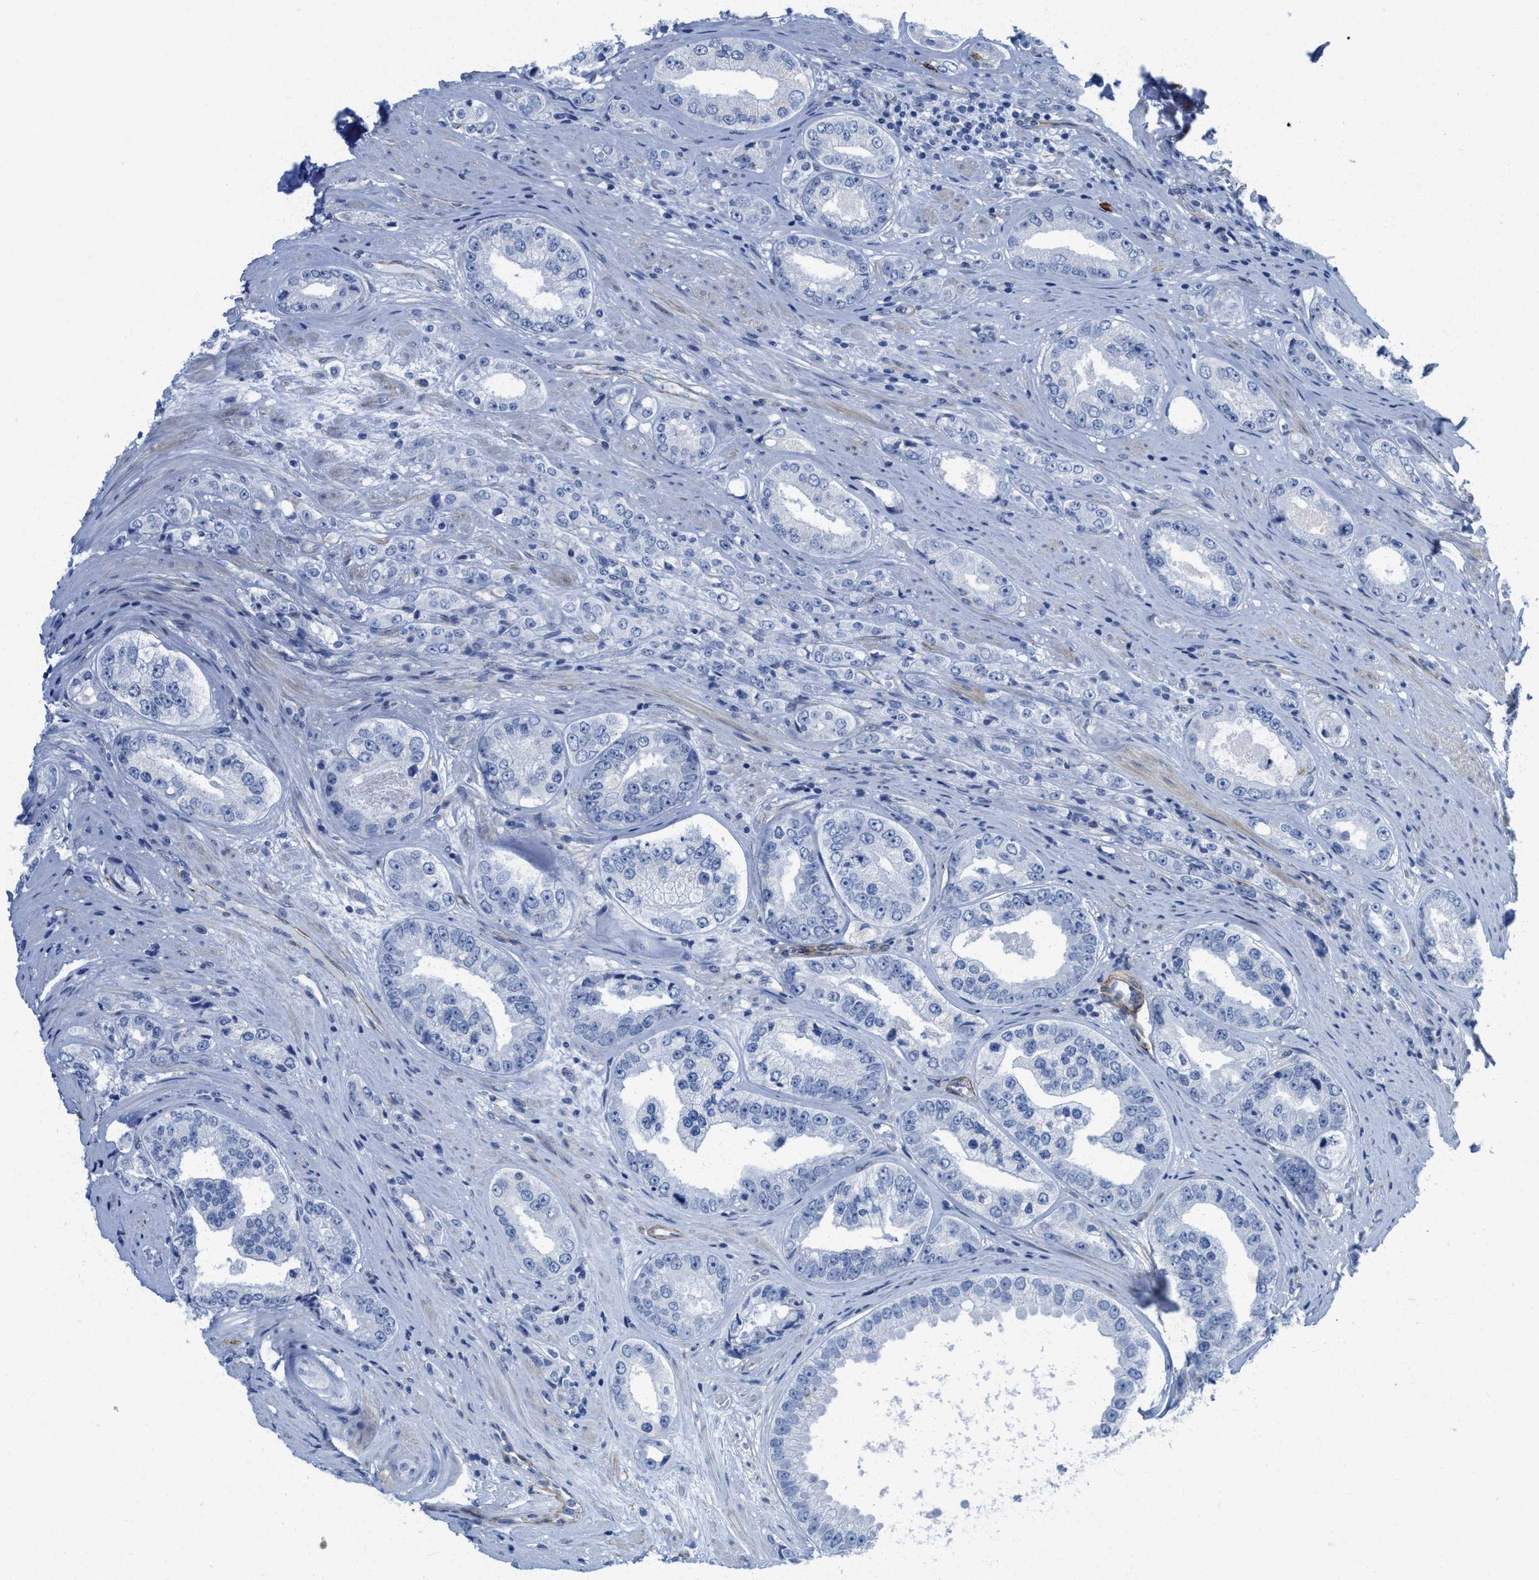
{"staining": {"intensity": "negative", "quantity": "none", "location": "none"}, "tissue": "prostate cancer", "cell_type": "Tumor cells", "image_type": "cancer", "snomed": [{"axis": "morphology", "description": "Adenocarcinoma, High grade"}, {"axis": "topography", "description": "Prostate"}], "caption": "DAB immunohistochemical staining of human prostate high-grade adenocarcinoma shows no significant staining in tumor cells. Brightfield microscopy of immunohistochemistry stained with DAB (3,3'-diaminobenzidine) (brown) and hematoxylin (blue), captured at high magnification.", "gene": "TUB", "patient": {"sex": "male", "age": 61}}